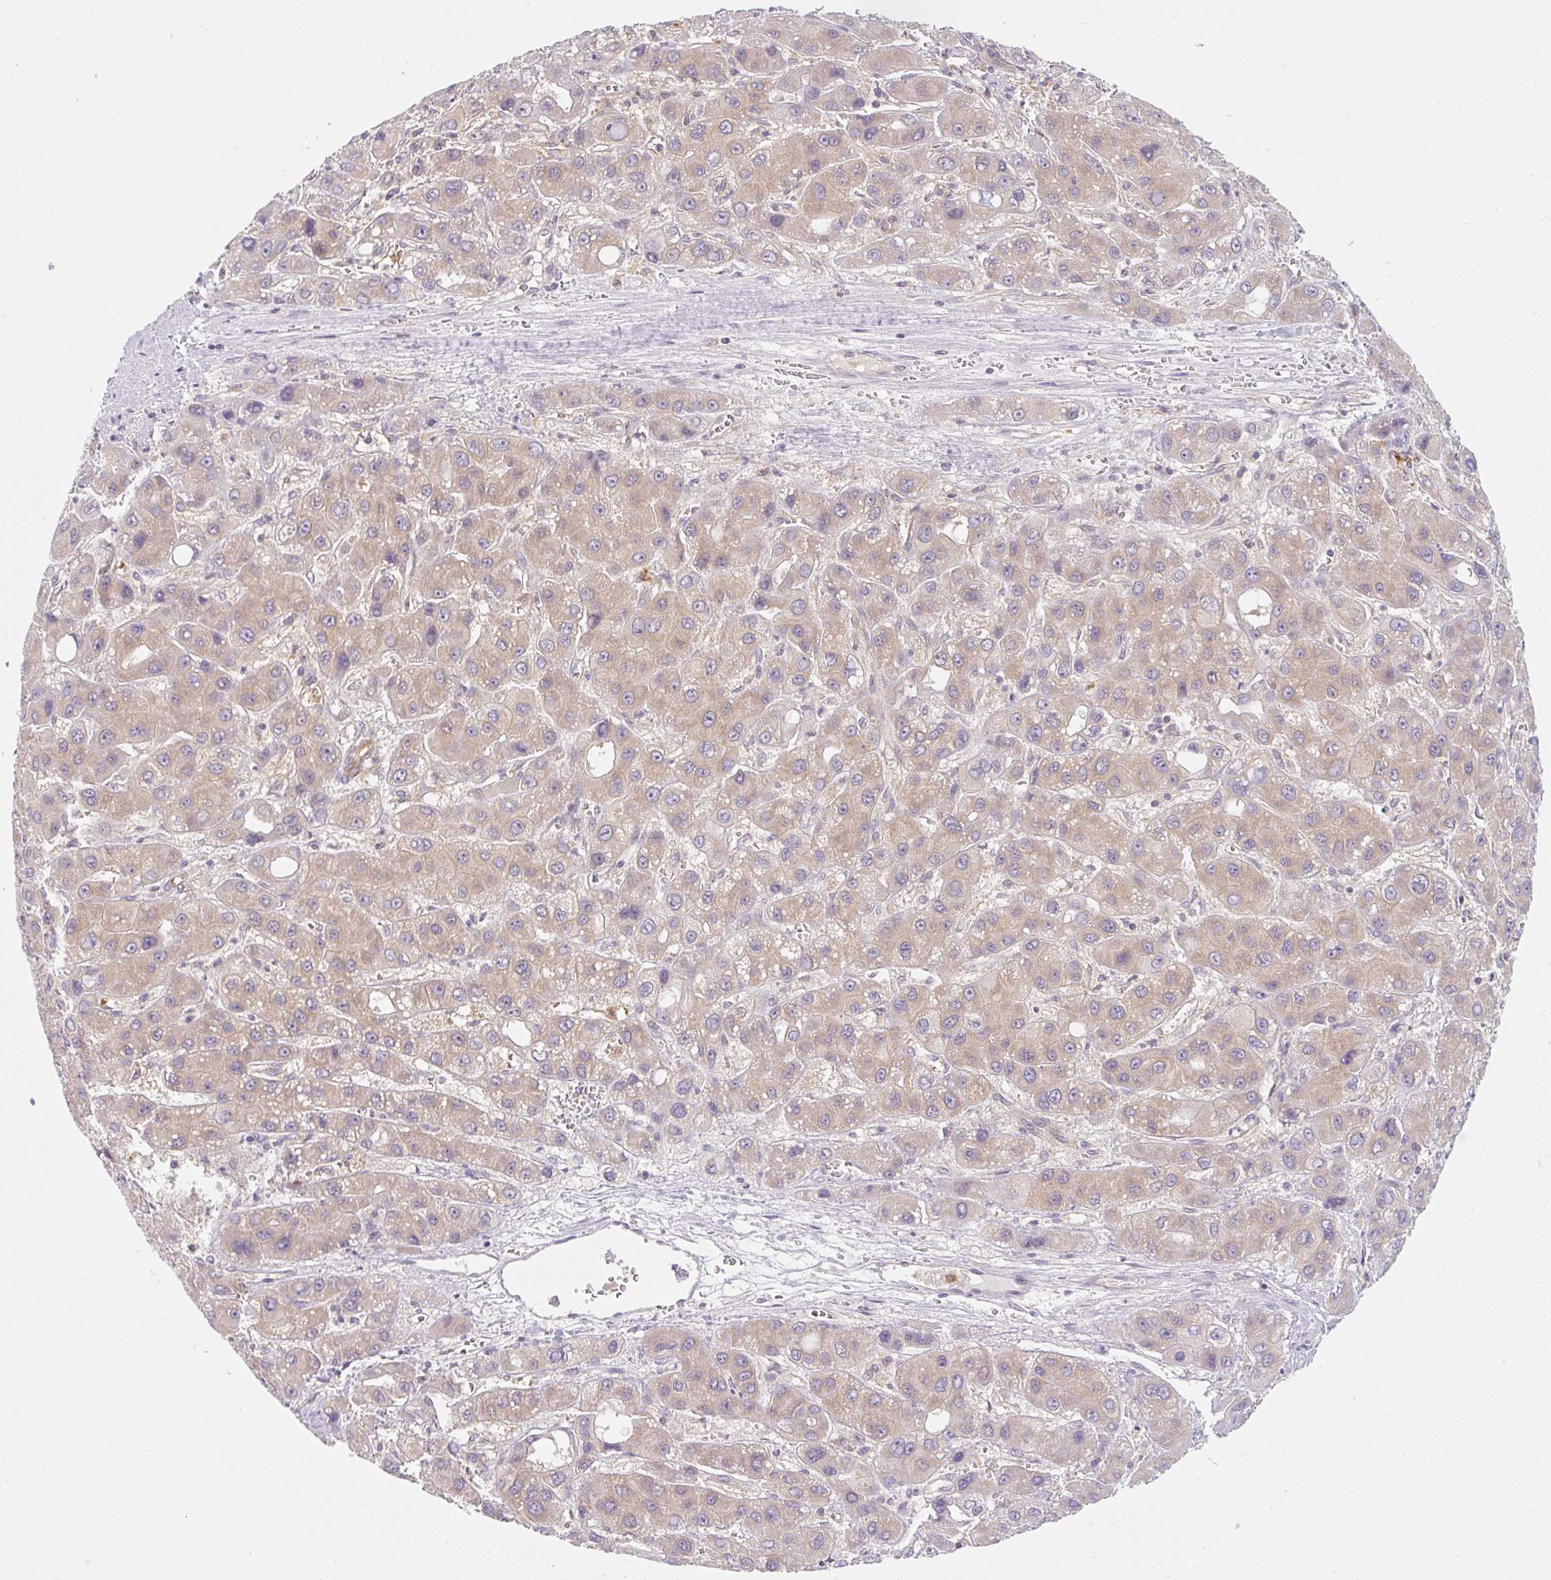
{"staining": {"intensity": "weak", "quantity": ">75%", "location": "cytoplasmic/membranous"}, "tissue": "liver cancer", "cell_type": "Tumor cells", "image_type": "cancer", "snomed": [{"axis": "morphology", "description": "Carcinoma, Hepatocellular, NOS"}, {"axis": "topography", "description": "Liver"}], "caption": "Liver hepatocellular carcinoma stained for a protein demonstrates weak cytoplasmic/membranous positivity in tumor cells. The staining is performed using DAB (3,3'-diaminobenzidine) brown chromogen to label protein expression. The nuclei are counter-stained blue using hematoxylin.", "gene": "OMA1", "patient": {"sex": "male", "age": 55}}